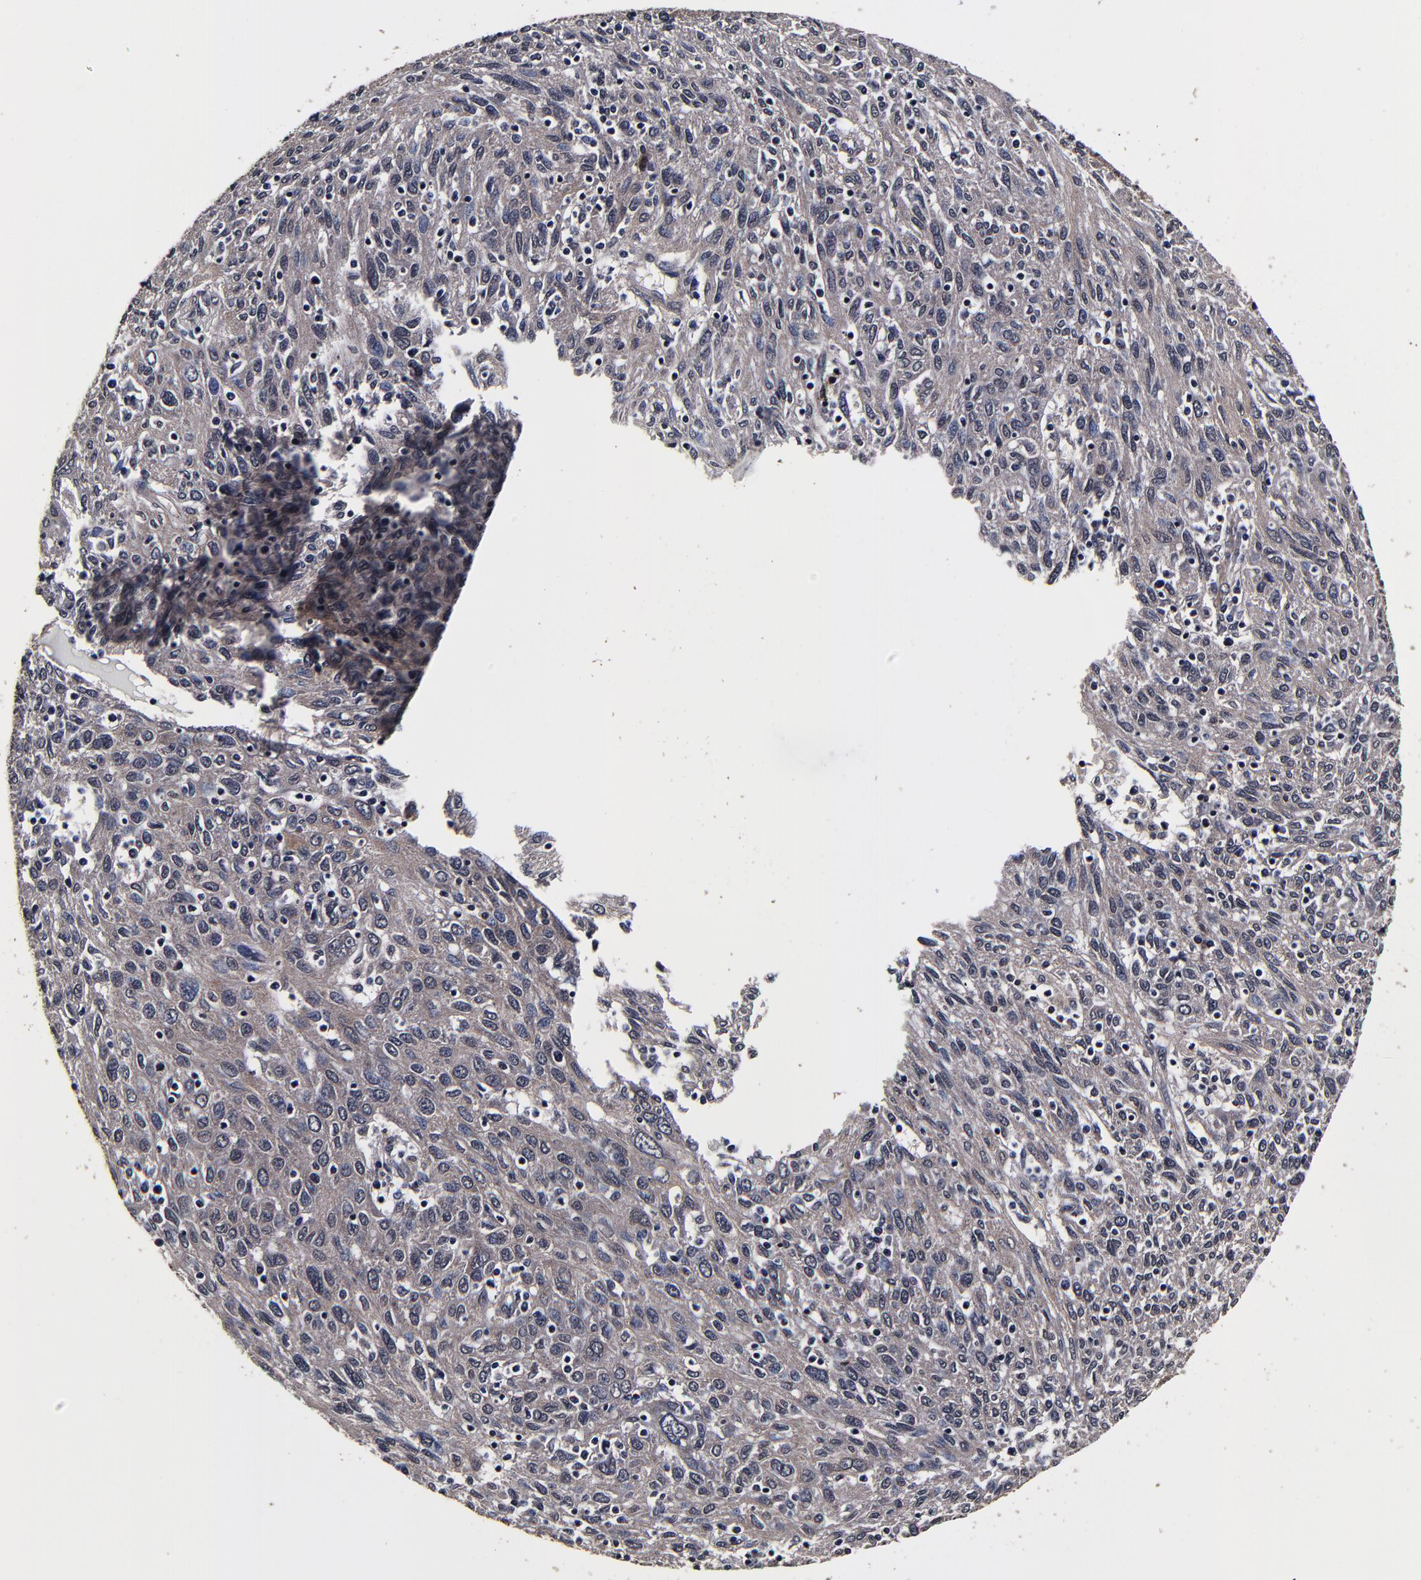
{"staining": {"intensity": "weak", "quantity": ">75%", "location": "cytoplasmic/membranous"}, "tissue": "ovarian cancer", "cell_type": "Tumor cells", "image_type": "cancer", "snomed": [{"axis": "morphology", "description": "Carcinoma, endometroid"}, {"axis": "topography", "description": "Ovary"}], "caption": "A low amount of weak cytoplasmic/membranous staining is identified in approximately >75% of tumor cells in endometroid carcinoma (ovarian) tissue.", "gene": "MMP15", "patient": {"sex": "female", "age": 50}}